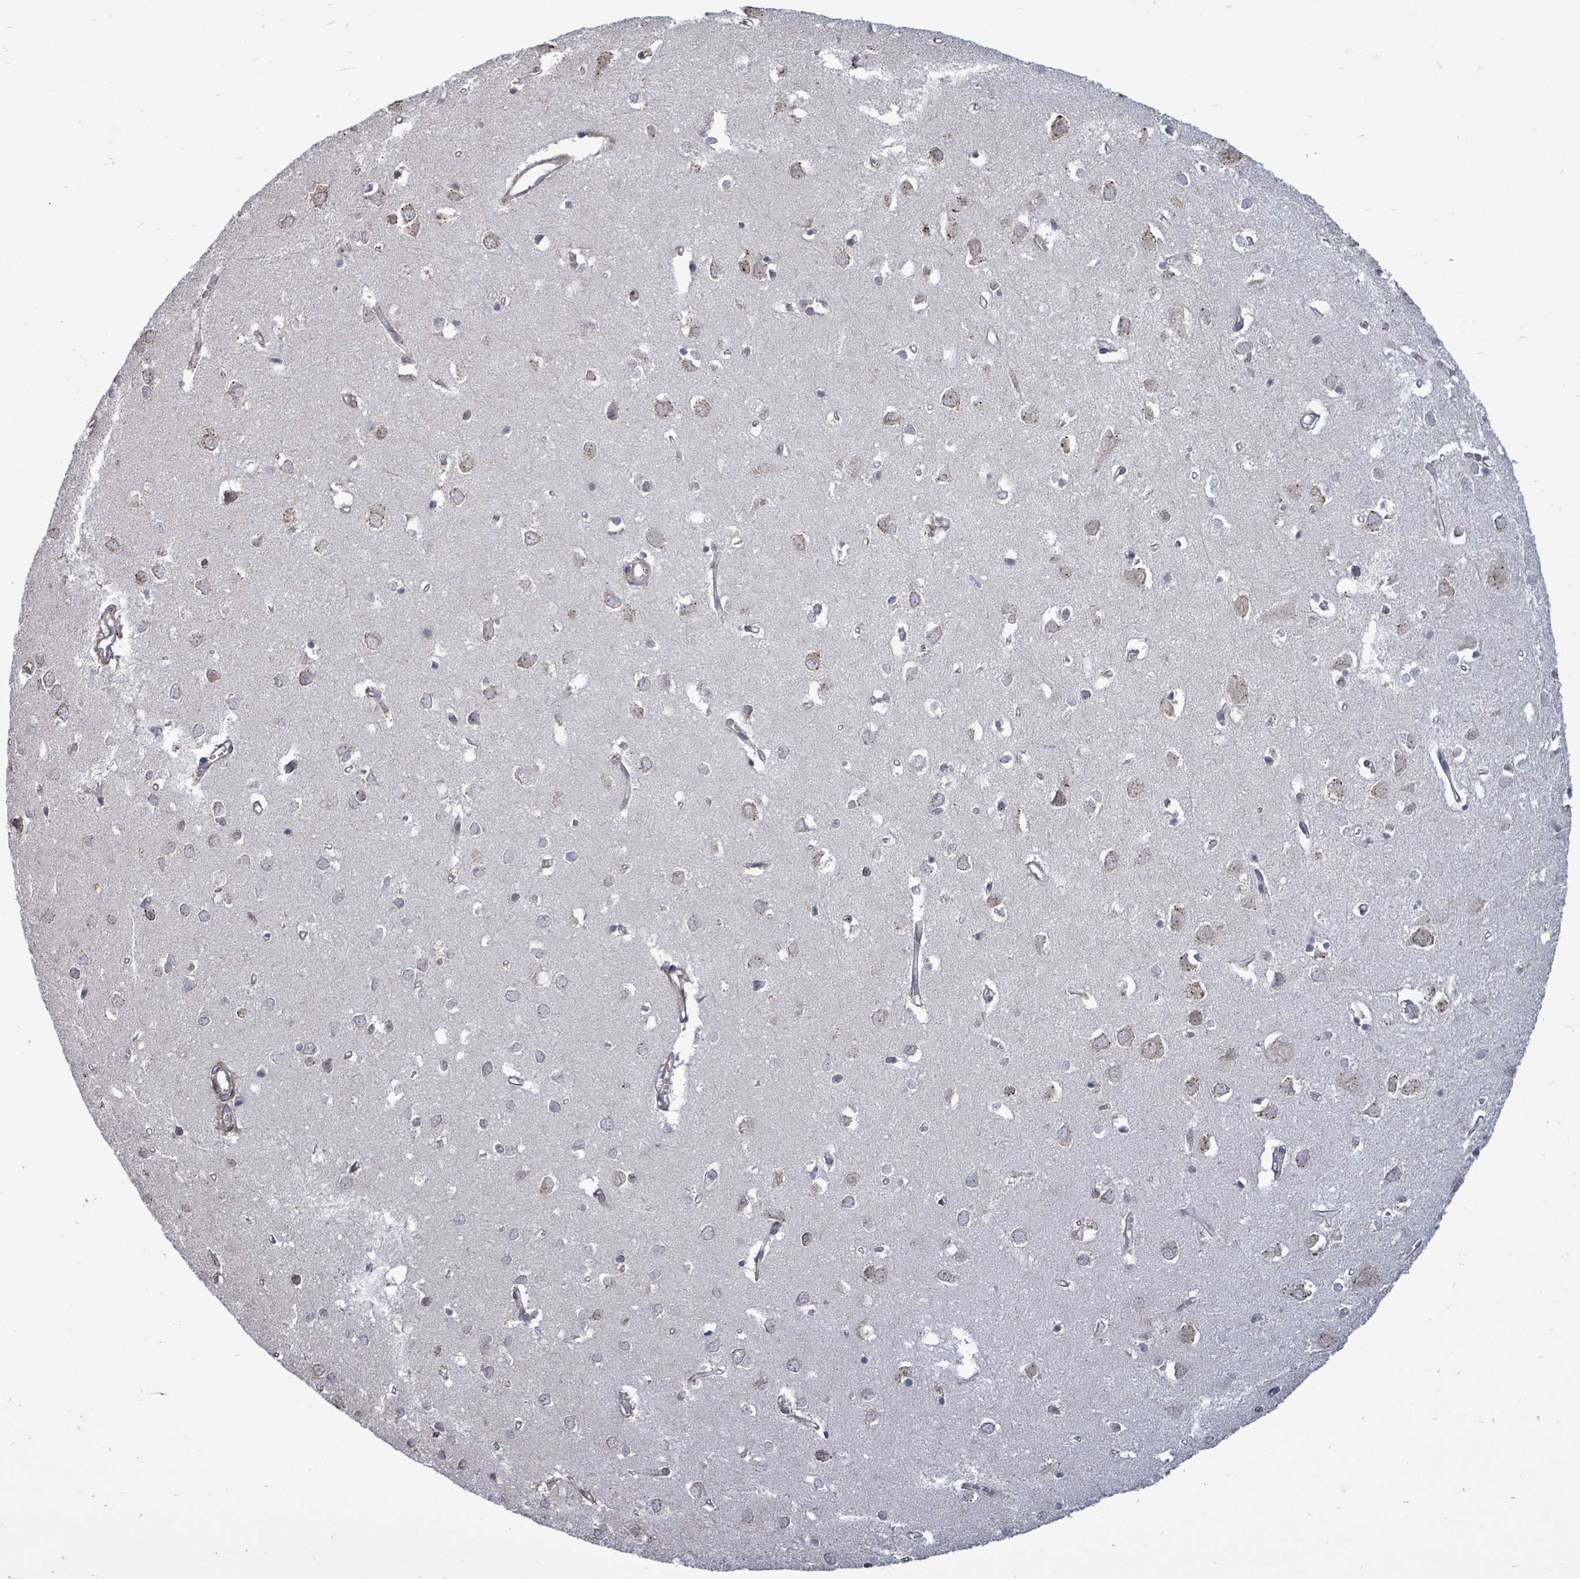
{"staining": {"intensity": "negative", "quantity": "none", "location": "none"}, "tissue": "cerebral cortex", "cell_type": "Endothelial cells", "image_type": "normal", "snomed": [{"axis": "morphology", "description": "Normal tissue, NOS"}, {"axis": "topography", "description": "Cerebral cortex"}], "caption": "This image is of unremarkable cerebral cortex stained with immunohistochemistry to label a protein in brown with the nuclei are counter-stained blue. There is no staining in endothelial cells.", "gene": "PAPSS1", "patient": {"sex": "female", "age": 64}}